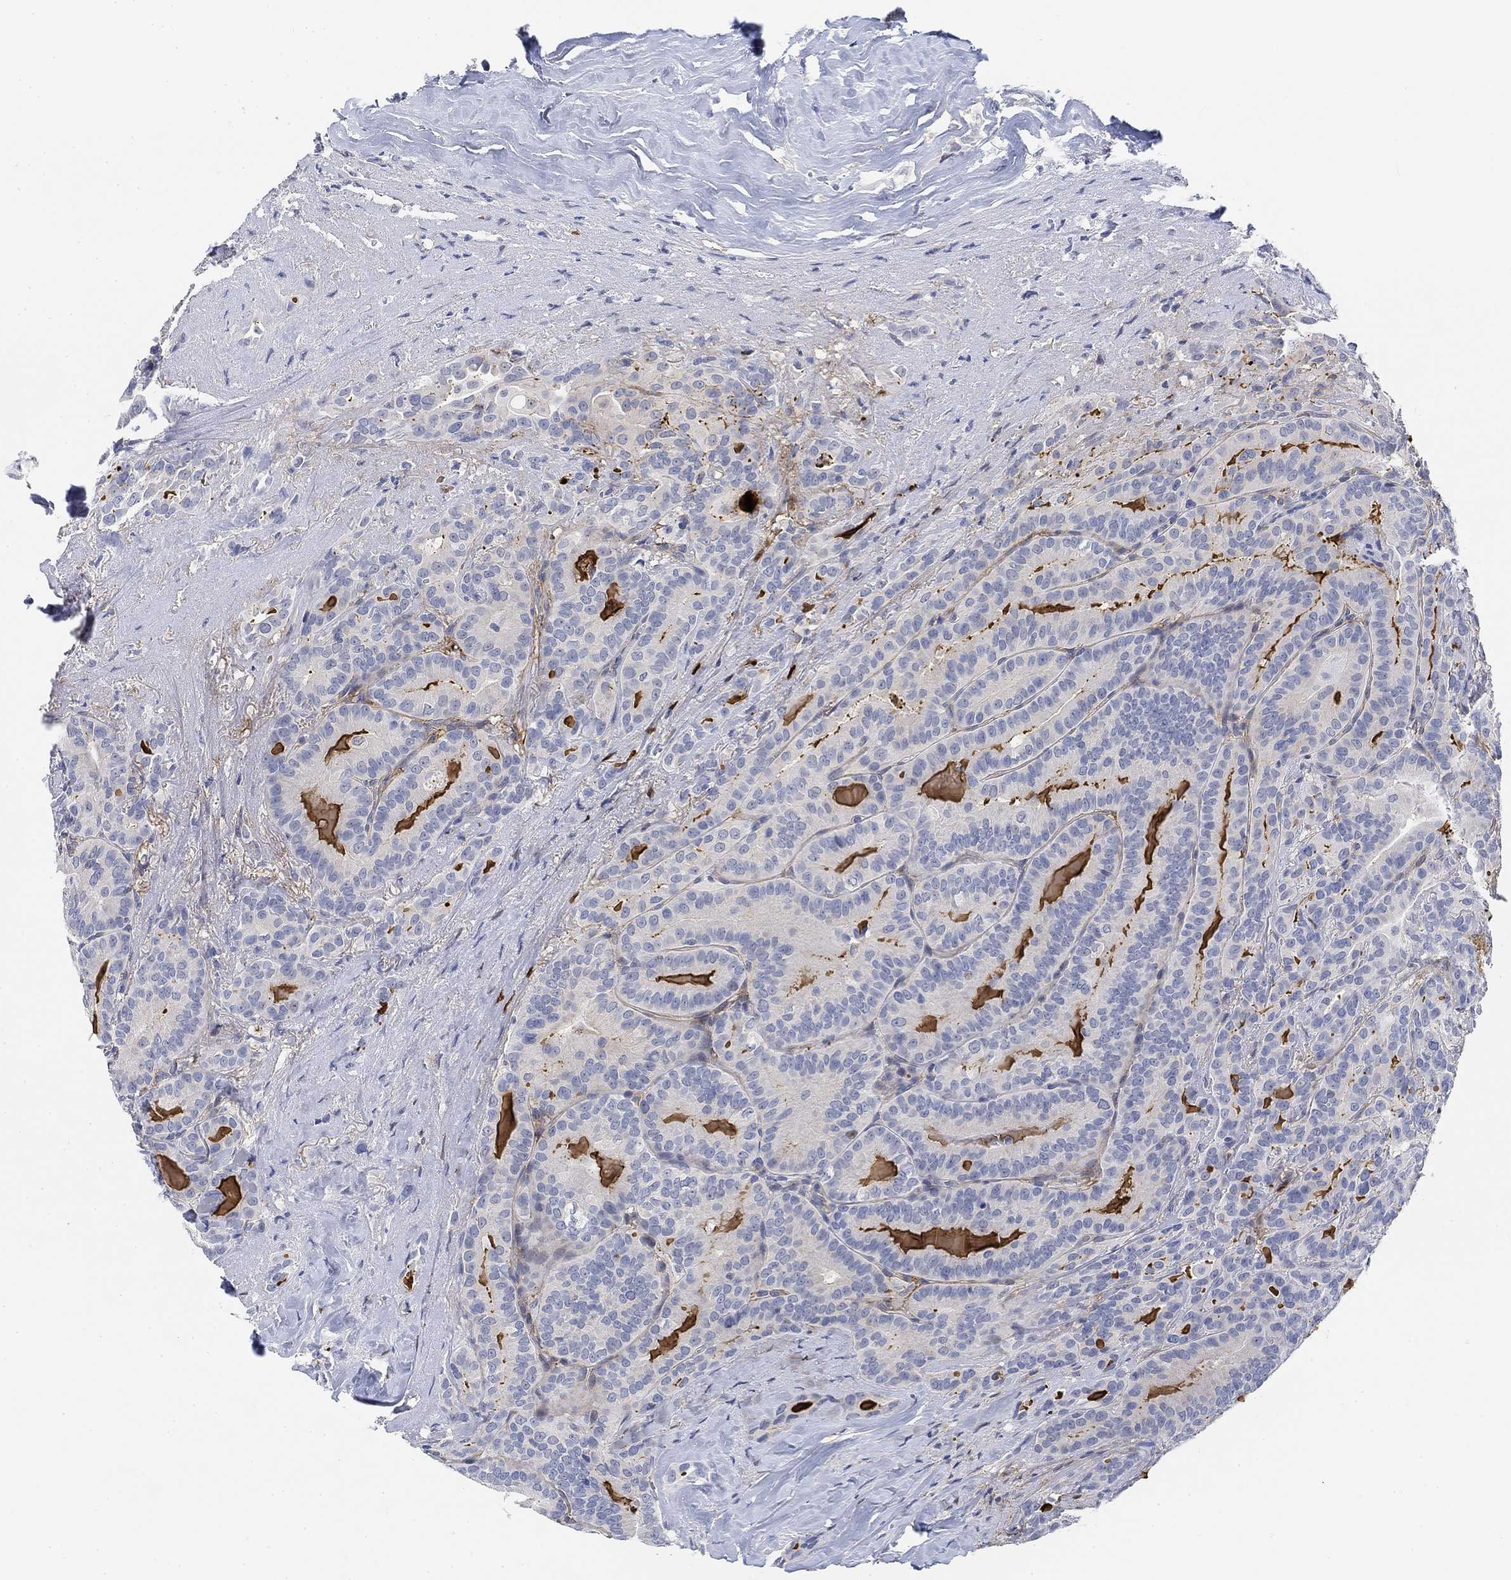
{"staining": {"intensity": "negative", "quantity": "none", "location": "none"}, "tissue": "thyroid cancer", "cell_type": "Tumor cells", "image_type": "cancer", "snomed": [{"axis": "morphology", "description": "Papillary adenocarcinoma, NOS"}, {"axis": "topography", "description": "Thyroid gland"}], "caption": "Tumor cells are negative for protein expression in human thyroid cancer.", "gene": "PAX6", "patient": {"sex": "male", "age": 61}}